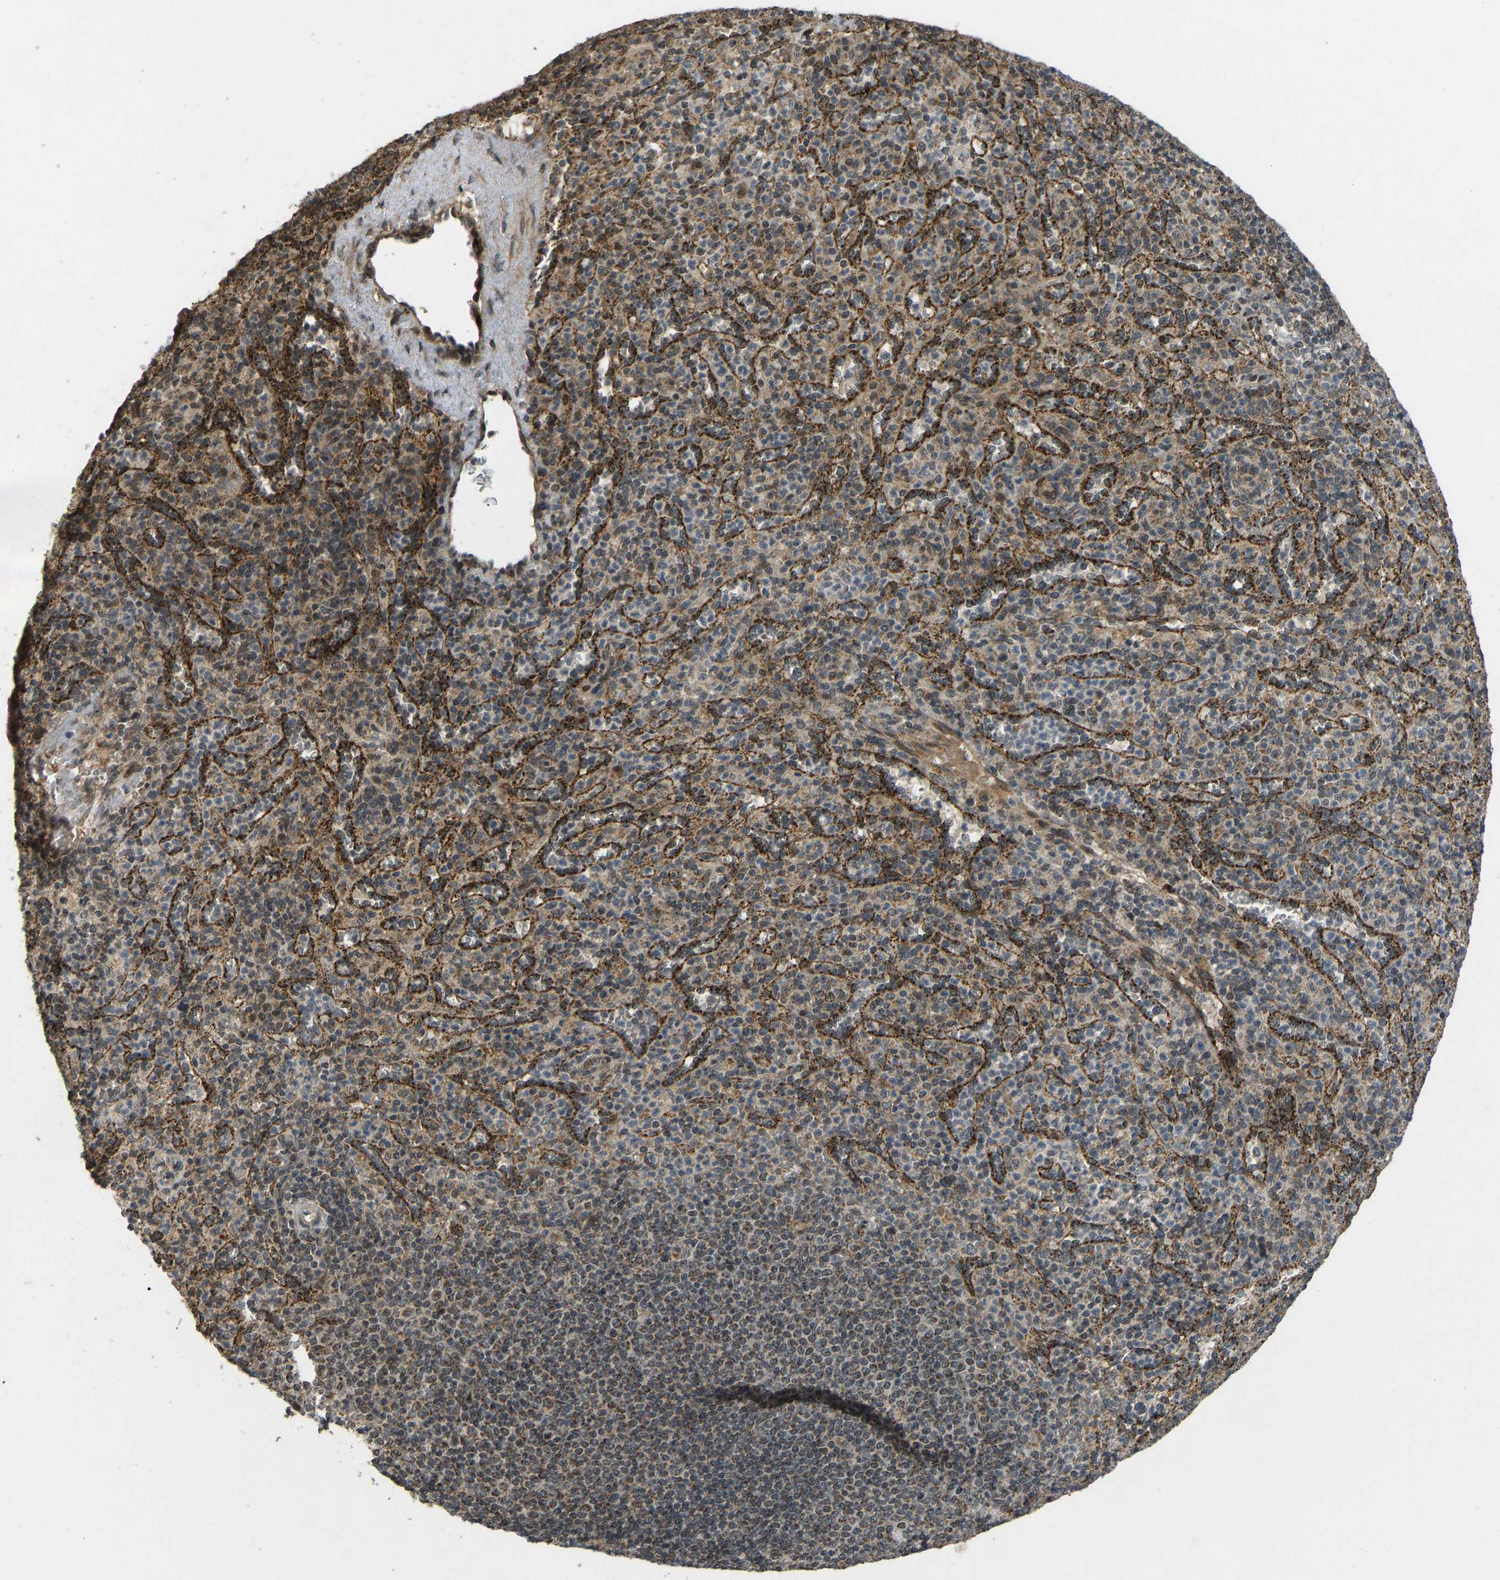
{"staining": {"intensity": "moderate", "quantity": "25%-75%", "location": "cytoplasmic/membranous"}, "tissue": "spleen", "cell_type": "Cells in red pulp", "image_type": "normal", "snomed": [{"axis": "morphology", "description": "Normal tissue, NOS"}, {"axis": "topography", "description": "Spleen"}], "caption": "Immunohistochemistry (IHC) photomicrograph of unremarkable human spleen stained for a protein (brown), which displays medium levels of moderate cytoplasmic/membranous positivity in approximately 25%-75% of cells in red pulp.", "gene": "ACADS", "patient": {"sex": "male", "age": 36}}